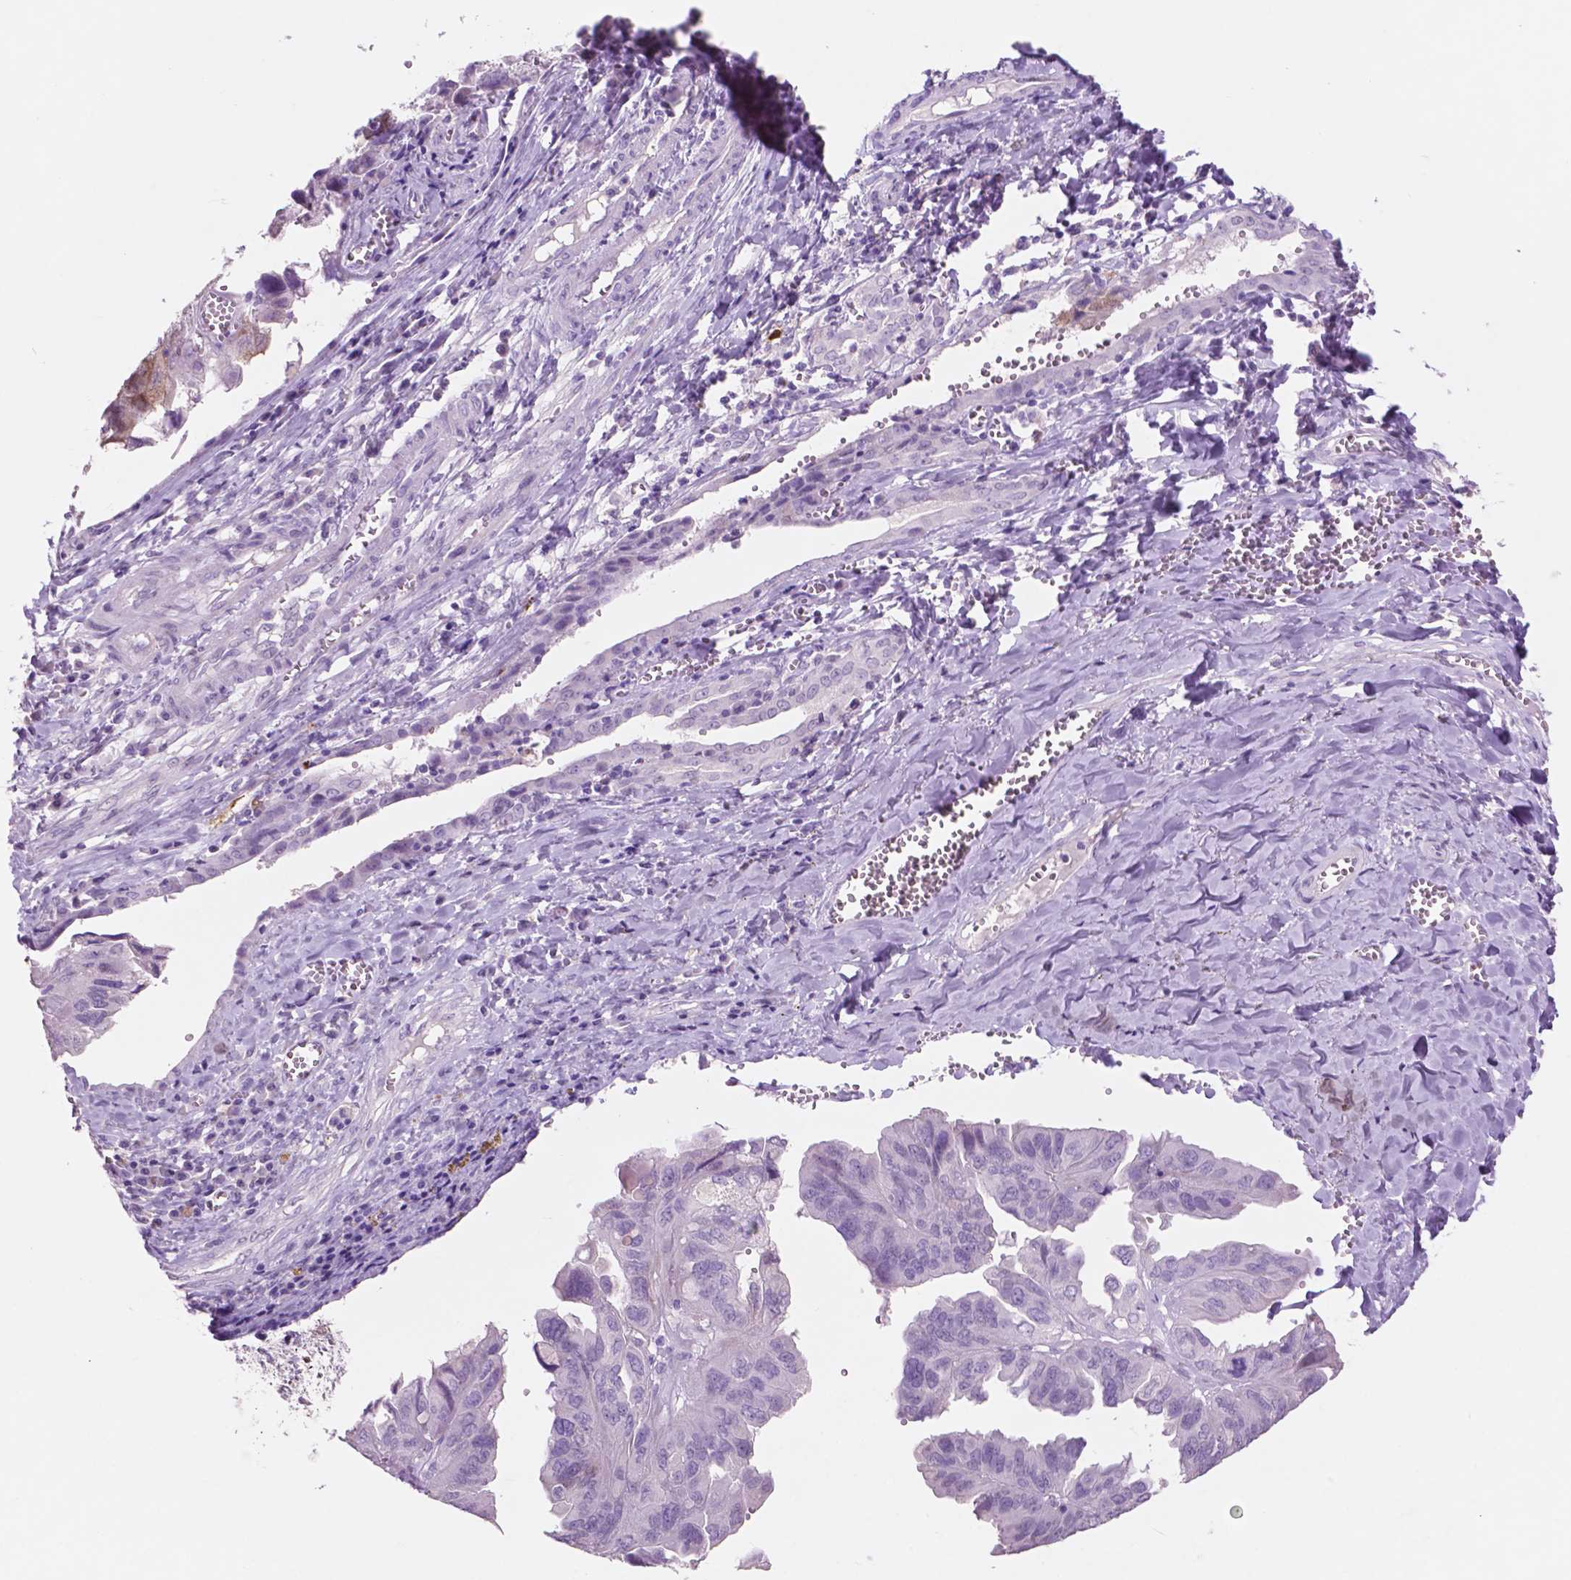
{"staining": {"intensity": "moderate", "quantity": "<25%", "location": "cytoplasmic/membranous"}, "tissue": "ovarian cancer", "cell_type": "Tumor cells", "image_type": "cancer", "snomed": [{"axis": "morphology", "description": "Cystadenocarcinoma, serous, NOS"}, {"axis": "topography", "description": "Ovary"}], "caption": "Serous cystadenocarcinoma (ovarian) stained with DAB (3,3'-diaminobenzidine) IHC demonstrates low levels of moderate cytoplasmic/membranous staining in approximately <25% of tumor cells. Using DAB (brown) and hematoxylin (blue) stains, captured at high magnification using brightfield microscopy.", "gene": "IDO1", "patient": {"sex": "female", "age": 79}}